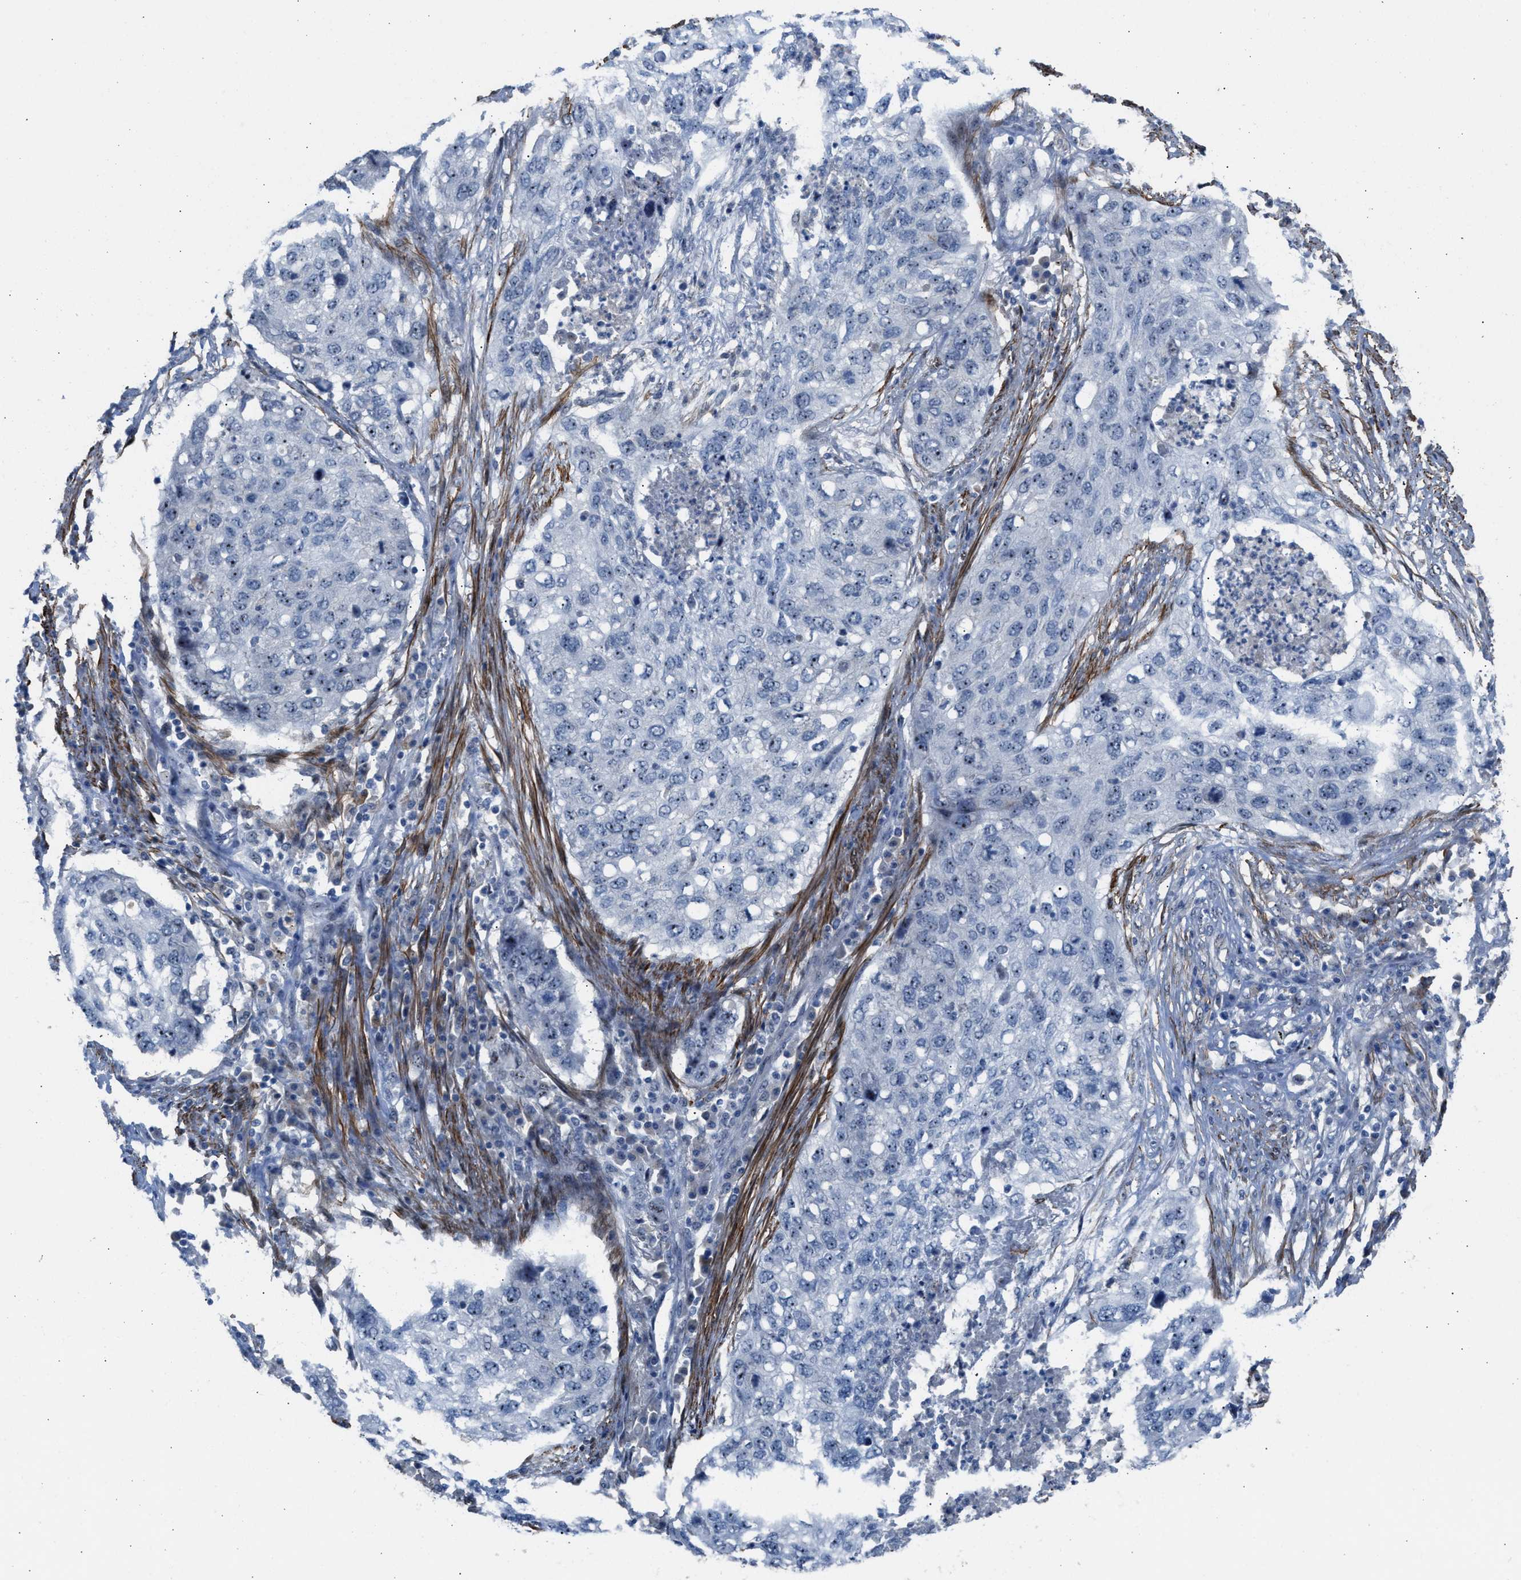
{"staining": {"intensity": "moderate", "quantity": "<25%", "location": "nuclear"}, "tissue": "lung cancer", "cell_type": "Tumor cells", "image_type": "cancer", "snomed": [{"axis": "morphology", "description": "Squamous cell carcinoma, NOS"}, {"axis": "topography", "description": "Lung"}], "caption": "A photomicrograph of lung squamous cell carcinoma stained for a protein displays moderate nuclear brown staining in tumor cells.", "gene": "NQO2", "patient": {"sex": "female", "age": 63}}